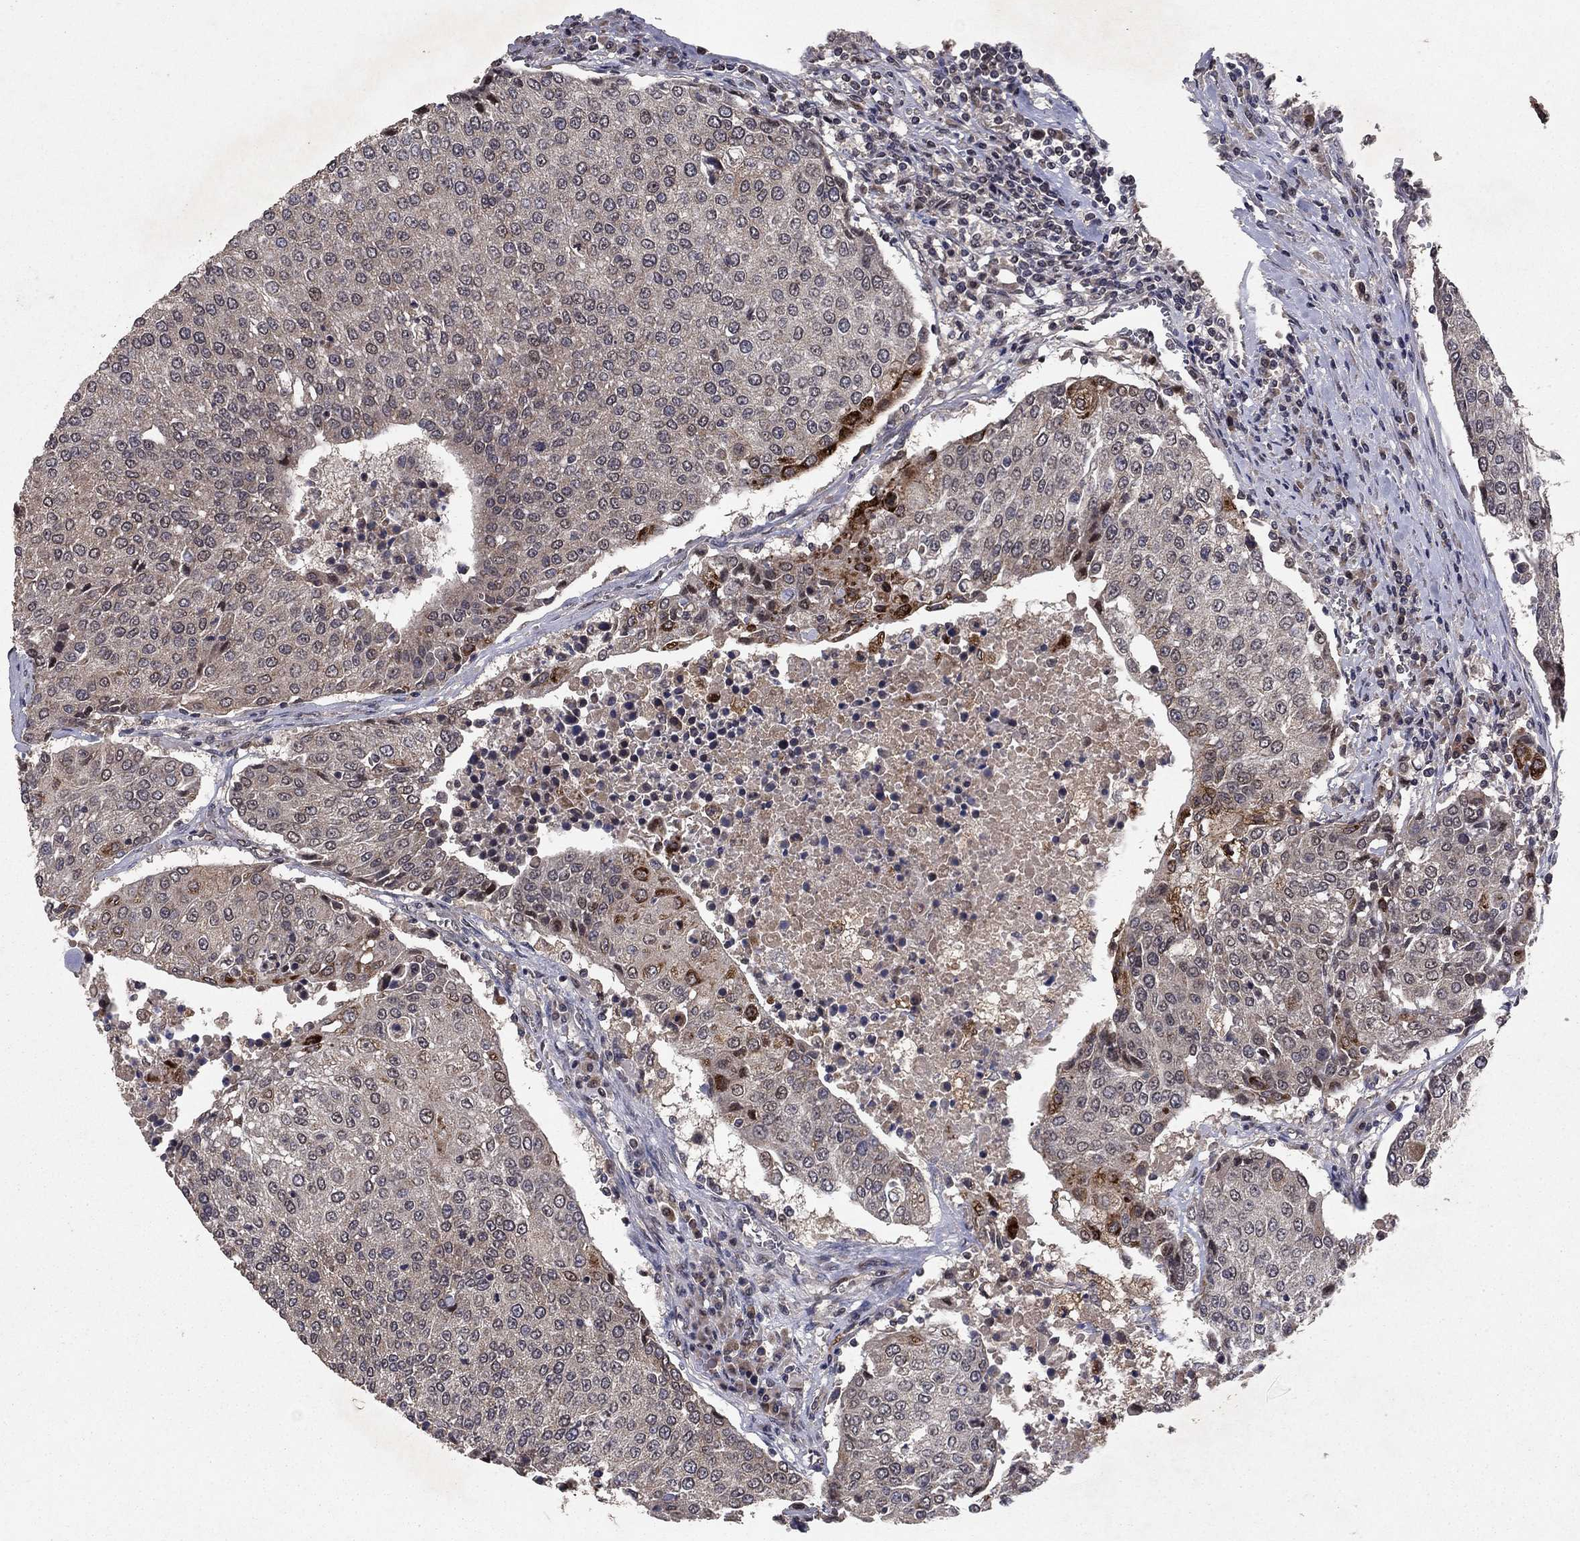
{"staining": {"intensity": "strong", "quantity": "<25%", "location": "cytoplasmic/membranous"}, "tissue": "urothelial cancer", "cell_type": "Tumor cells", "image_type": "cancer", "snomed": [{"axis": "morphology", "description": "Urothelial carcinoma, High grade"}, {"axis": "topography", "description": "Urinary bladder"}], "caption": "High-grade urothelial carcinoma stained with DAB immunohistochemistry (IHC) exhibits medium levels of strong cytoplasmic/membranous expression in about <25% of tumor cells. (DAB (3,3'-diaminobenzidine) = brown stain, brightfield microscopy at high magnification).", "gene": "DHRS1", "patient": {"sex": "female", "age": 85}}